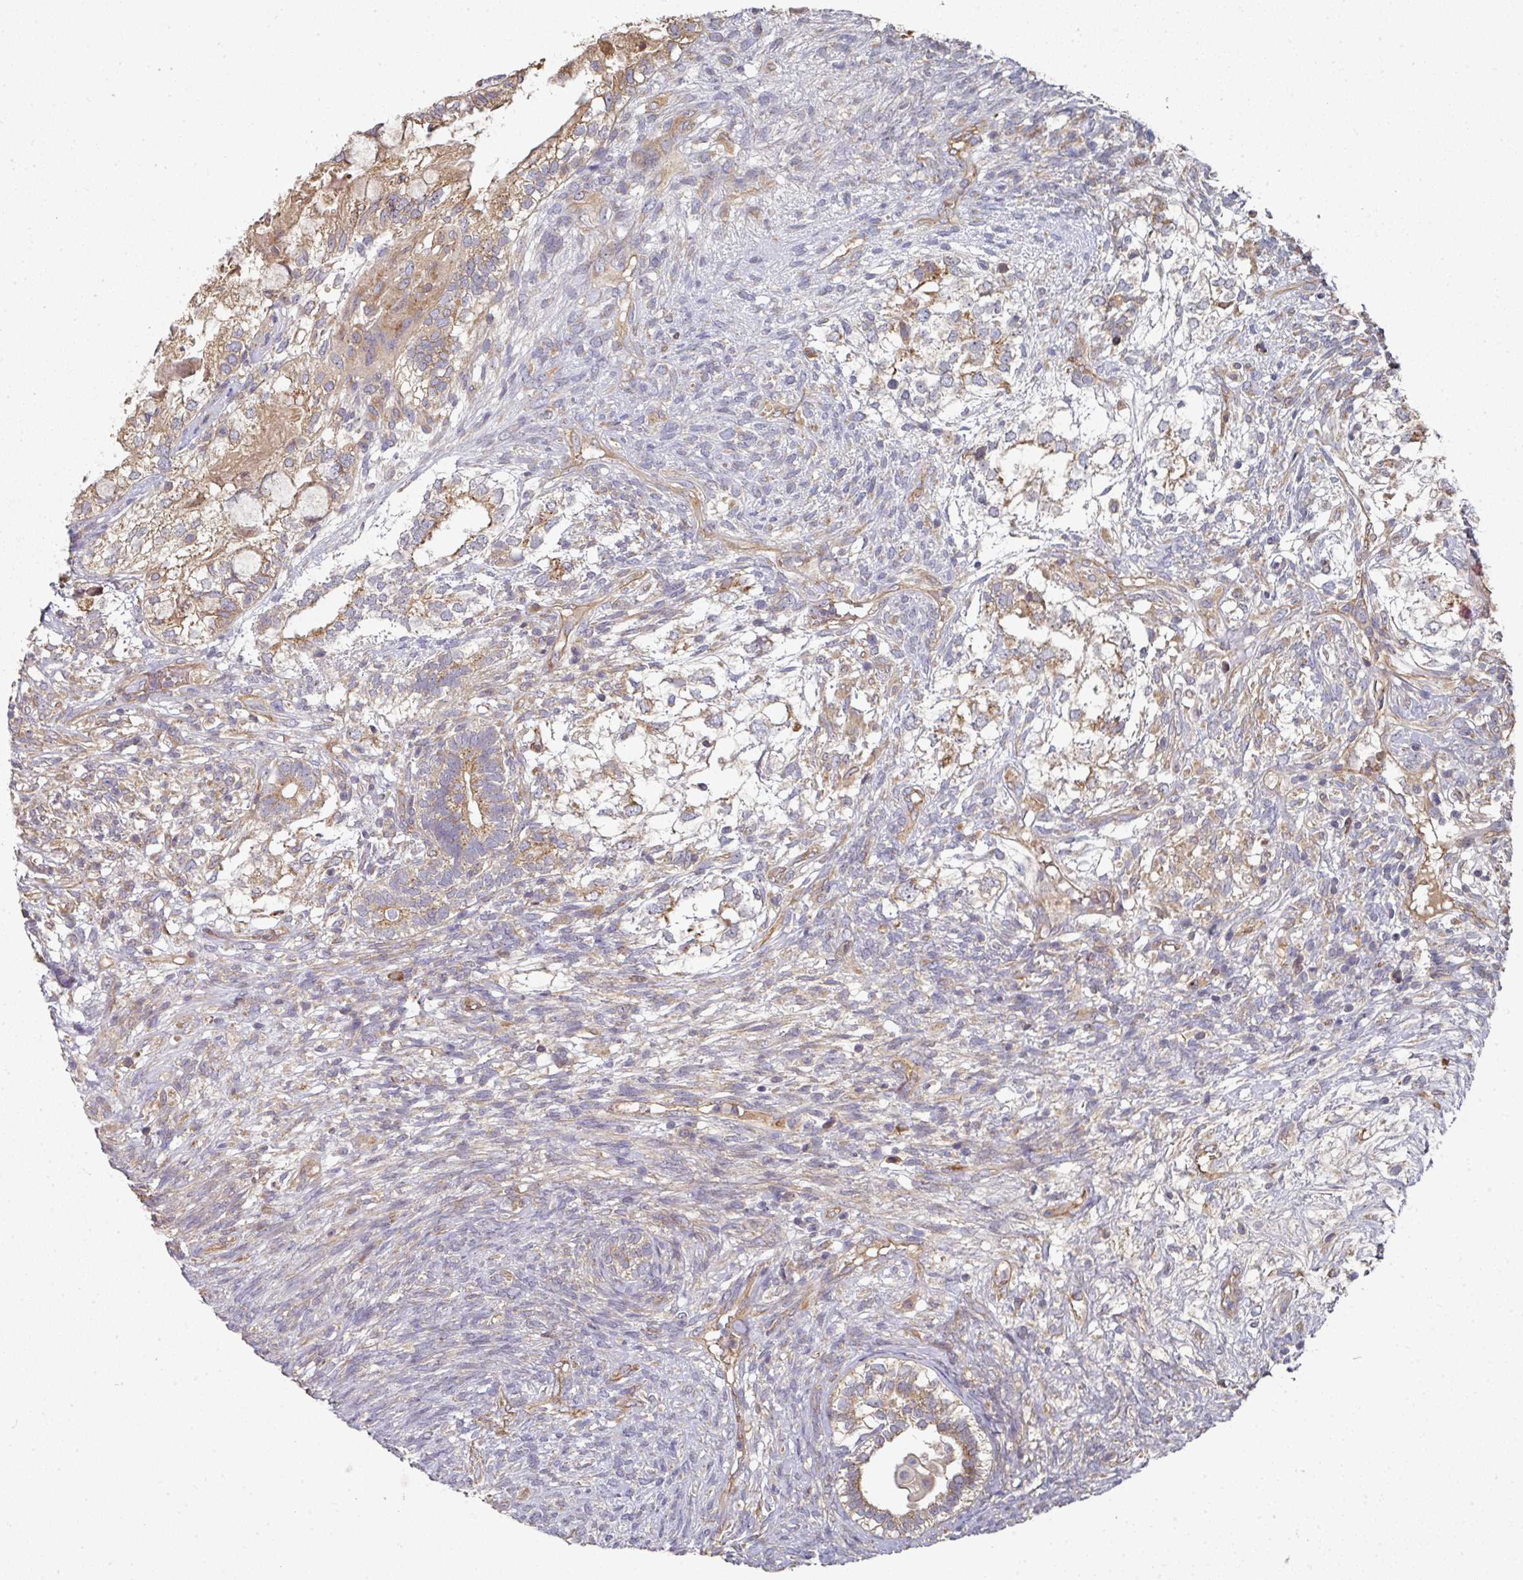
{"staining": {"intensity": "moderate", "quantity": "25%-75%", "location": "cytoplasmic/membranous"}, "tissue": "testis cancer", "cell_type": "Tumor cells", "image_type": "cancer", "snomed": [{"axis": "morphology", "description": "Seminoma, NOS"}, {"axis": "morphology", "description": "Carcinoma, Embryonal, NOS"}, {"axis": "topography", "description": "Testis"}], "caption": "This image shows immunohistochemistry (IHC) staining of seminoma (testis), with medium moderate cytoplasmic/membranous positivity in about 25%-75% of tumor cells.", "gene": "EDEM2", "patient": {"sex": "male", "age": 41}}